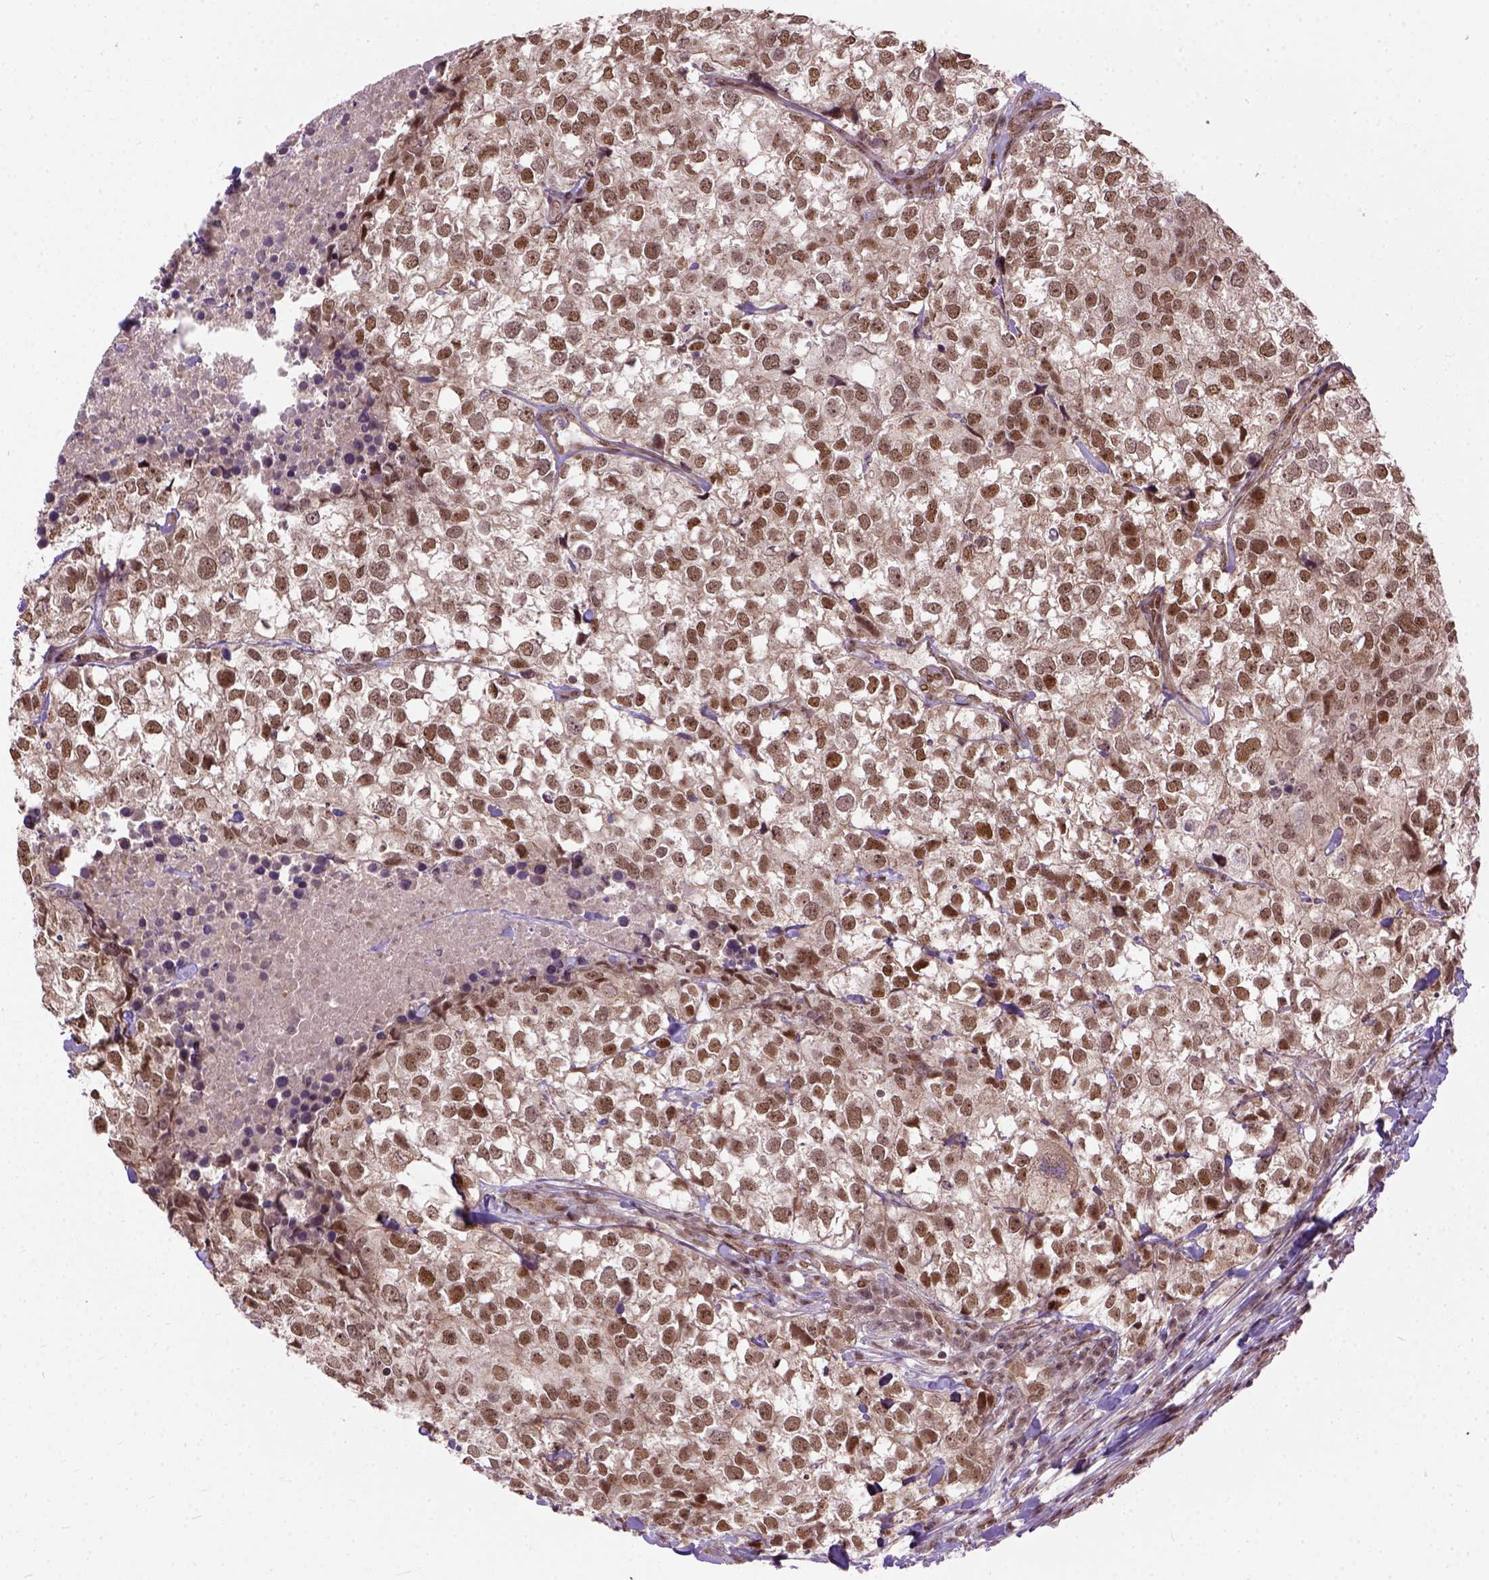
{"staining": {"intensity": "moderate", "quantity": ">75%", "location": "nuclear"}, "tissue": "breast cancer", "cell_type": "Tumor cells", "image_type": "cancer", "snomed": [{"axis": "morphology", "description": "Duct carcinoma"}, {"axis": "topography", "description": "Breast"}], "caption": "Tumor cells reveal medium levels of moderate nuclear staining in approximately >75% of cells in human breast invasive ductal carcinoma.", "gene": "ZNF630", "patient": {"sex": "female", "age": 30}}